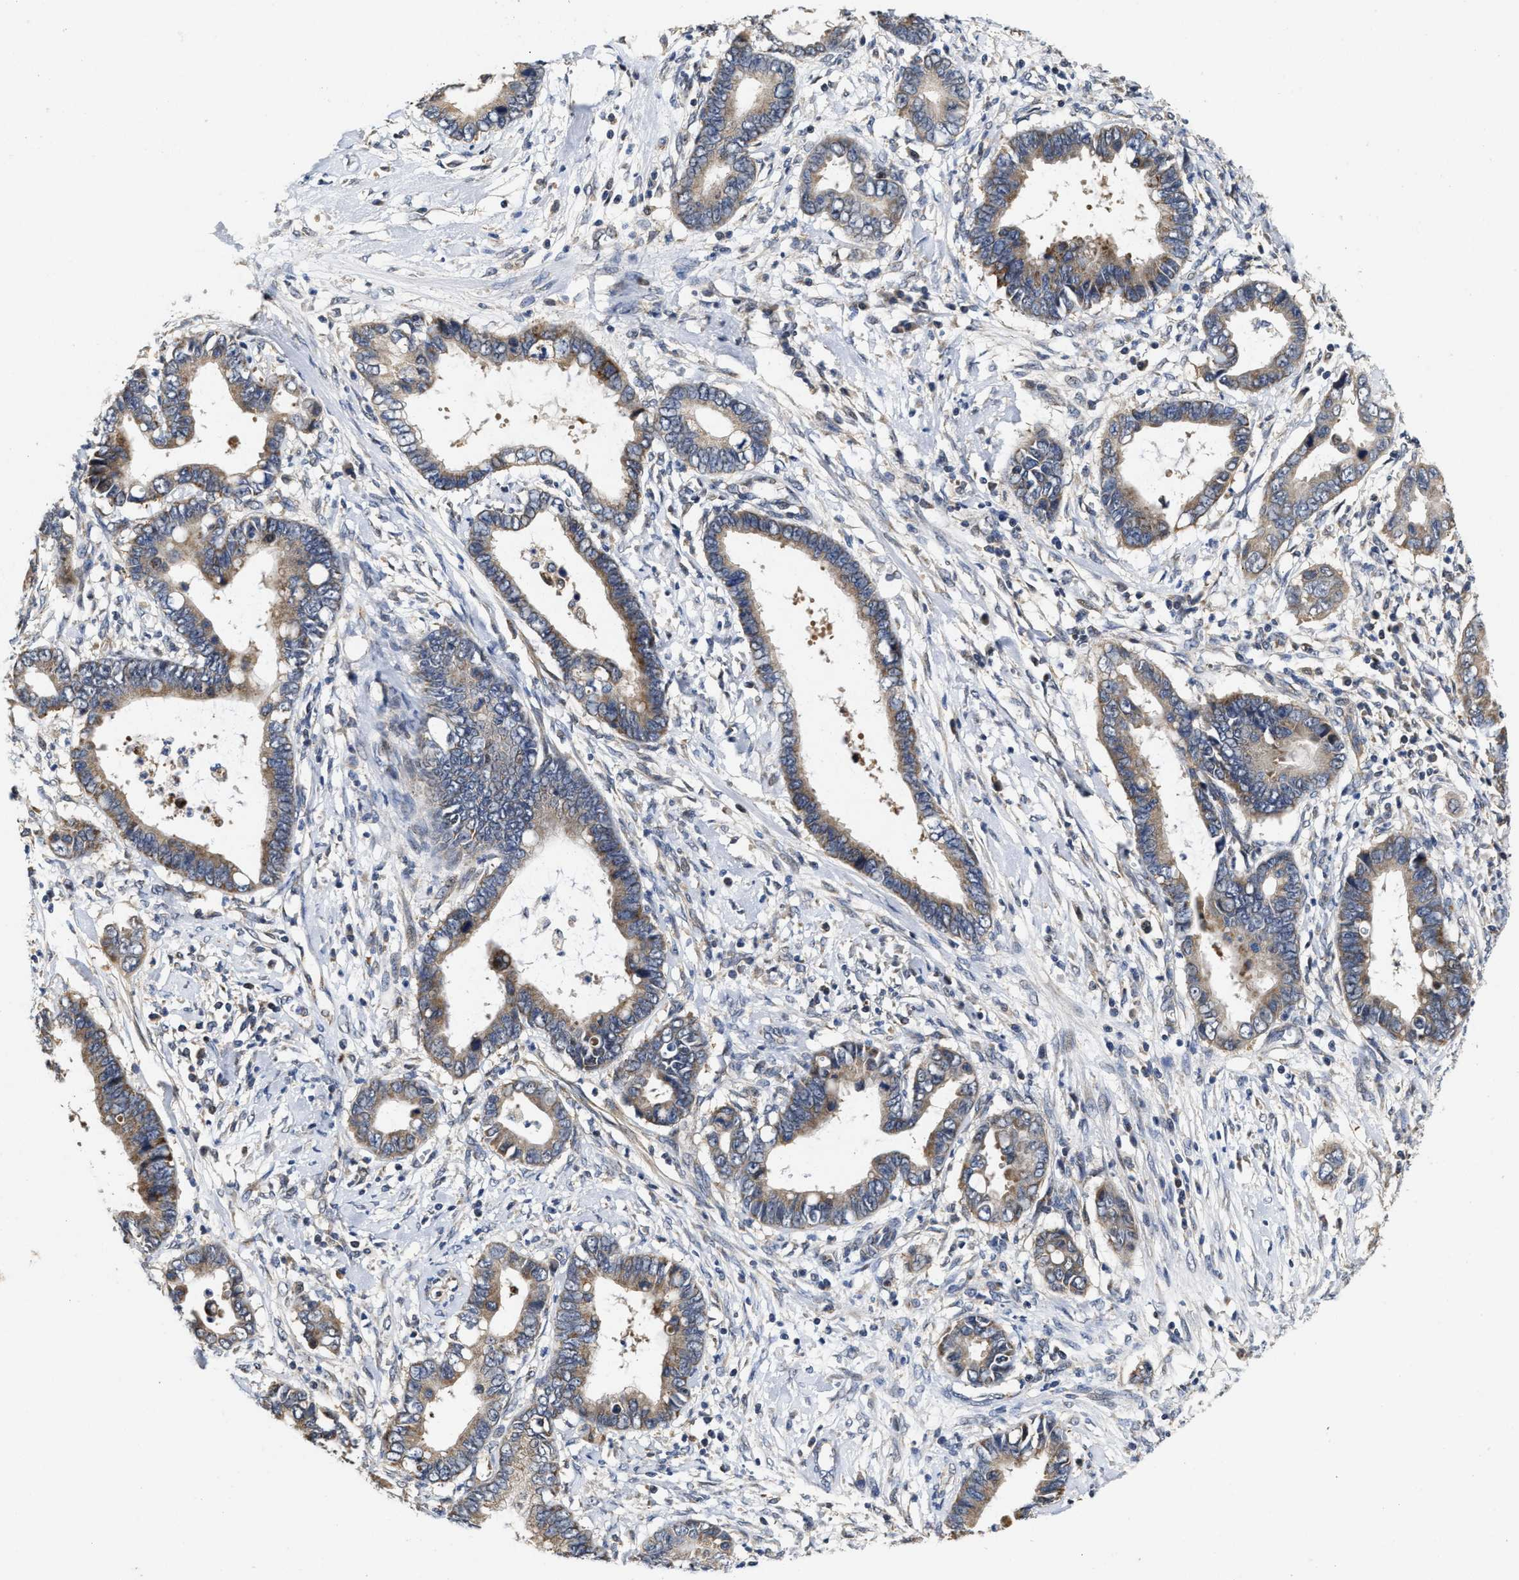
{"staining": {"intensity": "weak", "quantity": ">75%", "location": "cytoplasmic/membranous"}, "tissue": "cervical cancer", "cell_type": "Tumor cells", "image_type": "cancer", "snomed": [{"axis": "morphology", "description": "Adenocarcinoma, NOS"}, {"axis": "topography", "description": "Cervix"}], "caption": "Protein expression analysis of adenocarcinoma (cervical) shows weak cytoplasmic/membranous expression in about >75% of tumor cells. (IHC, brightfield microscopy, high magnification).", "gene": "SCYL2", "patient": {"sex": "female", "age": 44}}